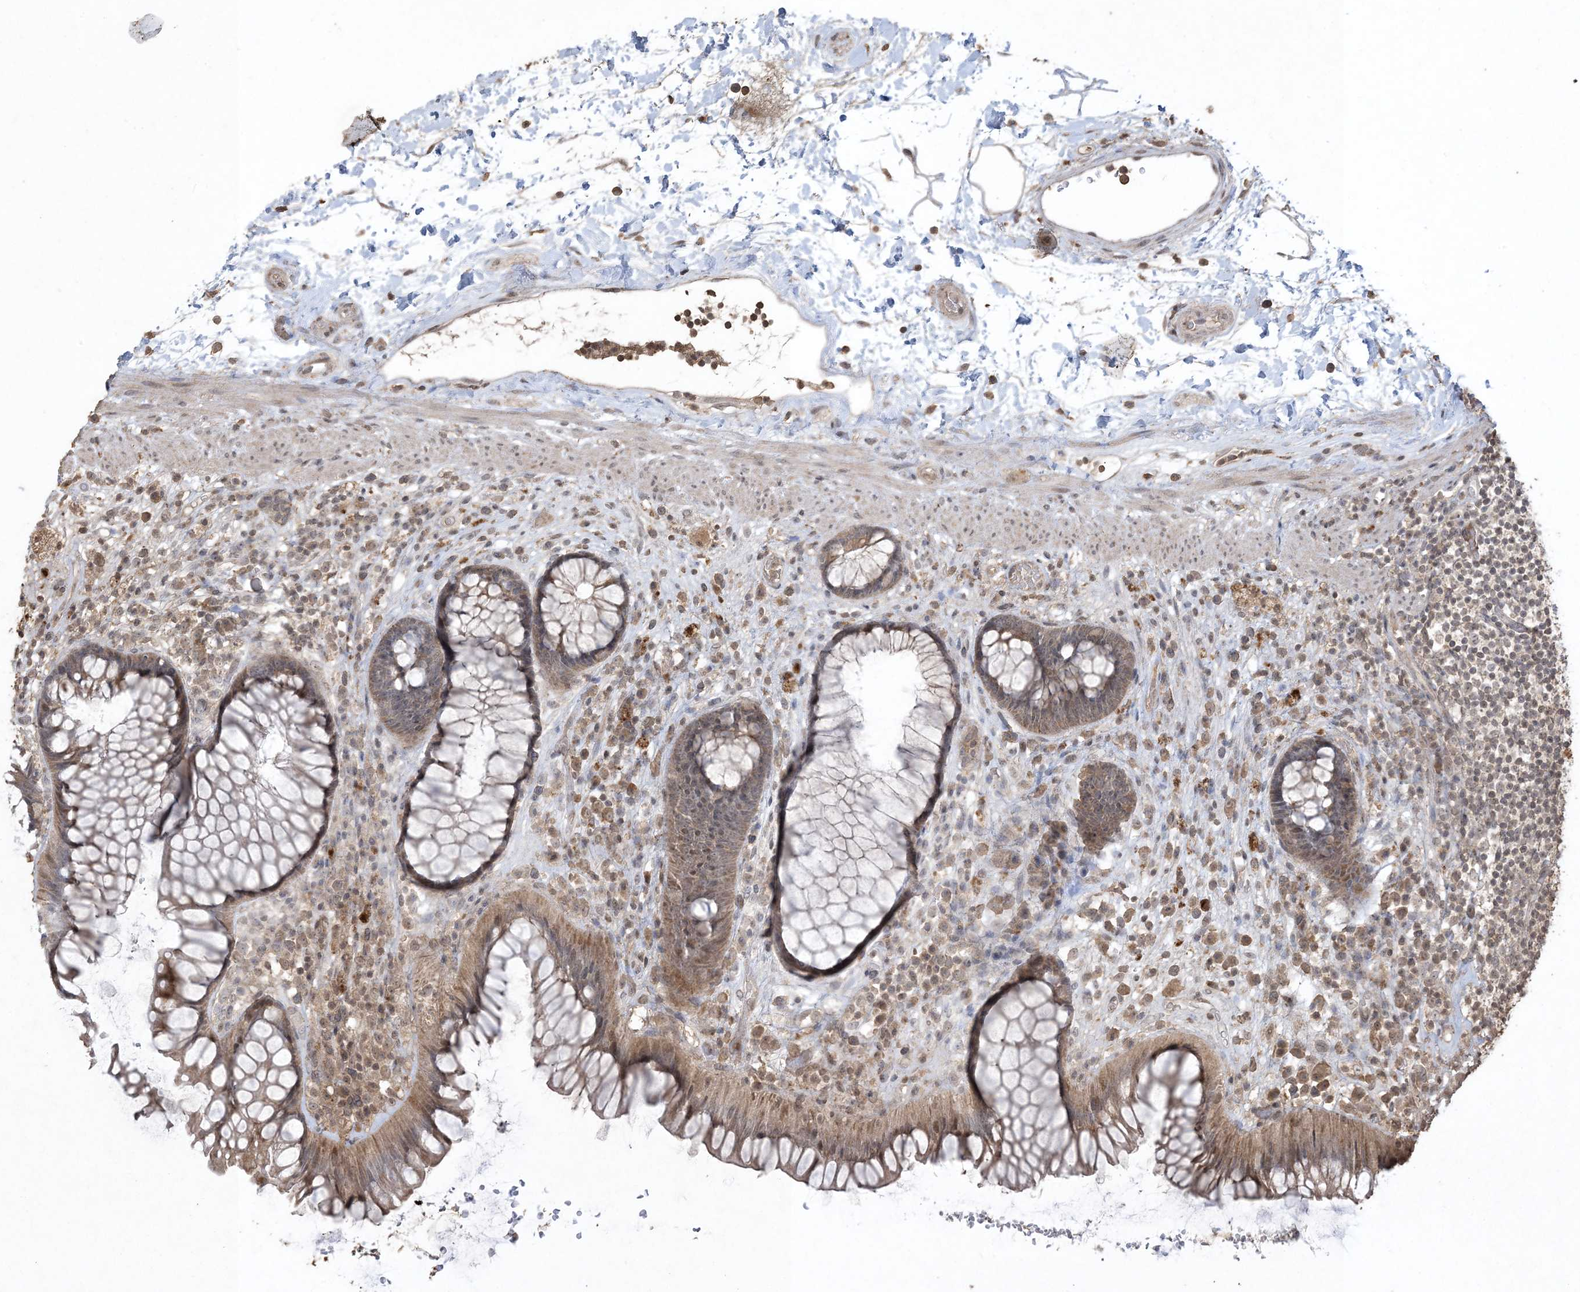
{"staining": {"intensity": "moderate", "quantity": "25%-75%", "location": "cytoplasmic/membranous"}, "tissue": "rectum", "cell_type": "Glandular cells", "image_type": "normal", "snomed": [{"axis": "morphology", "description": "Normal tissue, NOS"}, {"axis": "topography", "description": "Rectum"}], "caption": "Protein analysis of unremarkable rectum displays moderate cytoplasmic/membranous positivity in about 25%-75% of glandular cells.", "gene": "EFCAB8", "patient": {"sex": "male", "age": 51}}